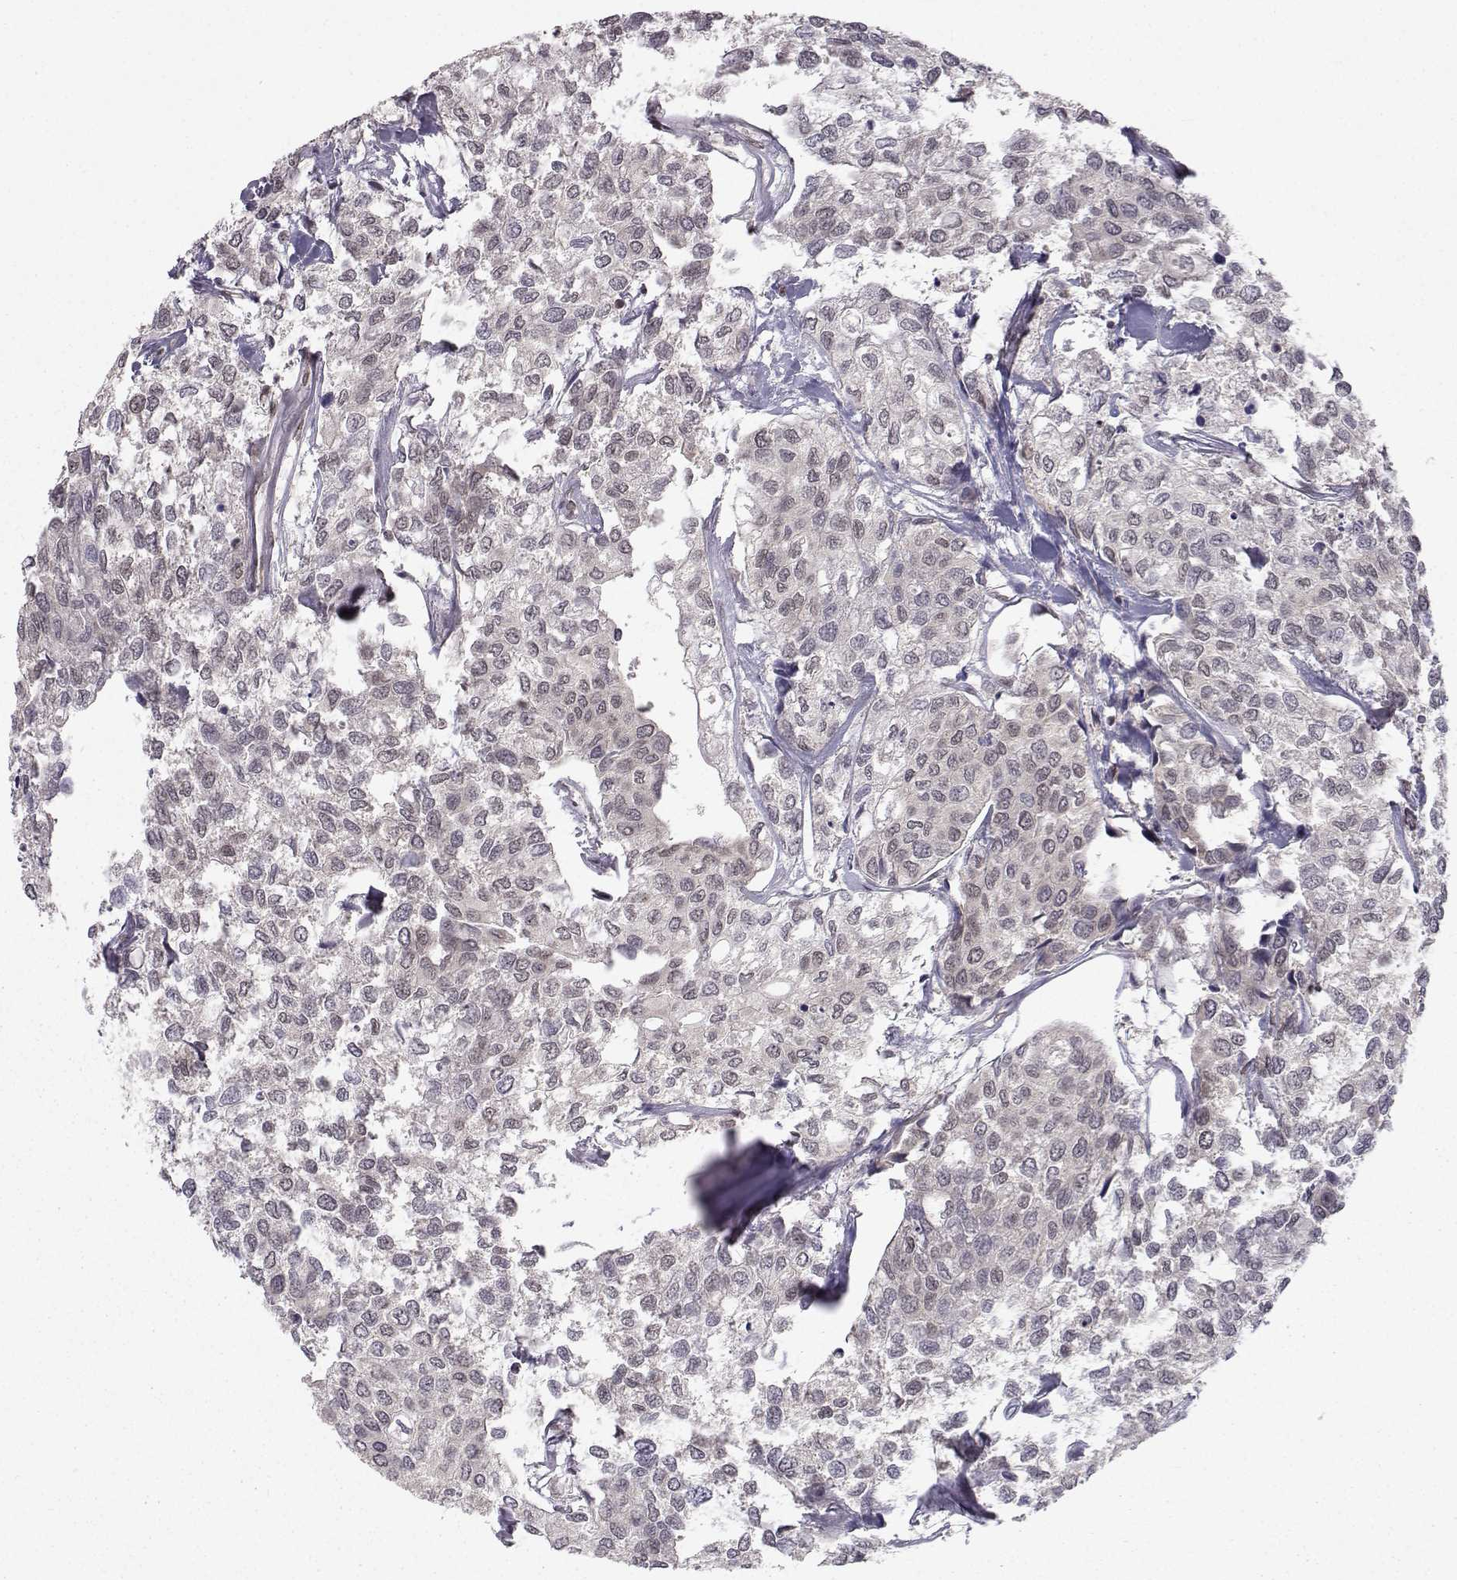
{"staining": {"intensity": "strong", "quantity": "25%-75%", "location": "nuclear"}, "tissue": "urothelial cancer", "cell_type": "Tumor cells", "image_type": "cancer", "snomed": [{"axis": "morphology", "description": "Urothelial carcinoma, High grade"}, {"axis": "topography", "description": "Urinary bladder"}], "caption": "Immunohistochemistry histopathology image of human high-grade urothelial carcinoma stained for a protein (brown), which reveals high levels of strong nuclear positivity in about 25%-75% of tumor cells.", "gene": "PKN2", "patient": {"sex": "male", "age": 73}}